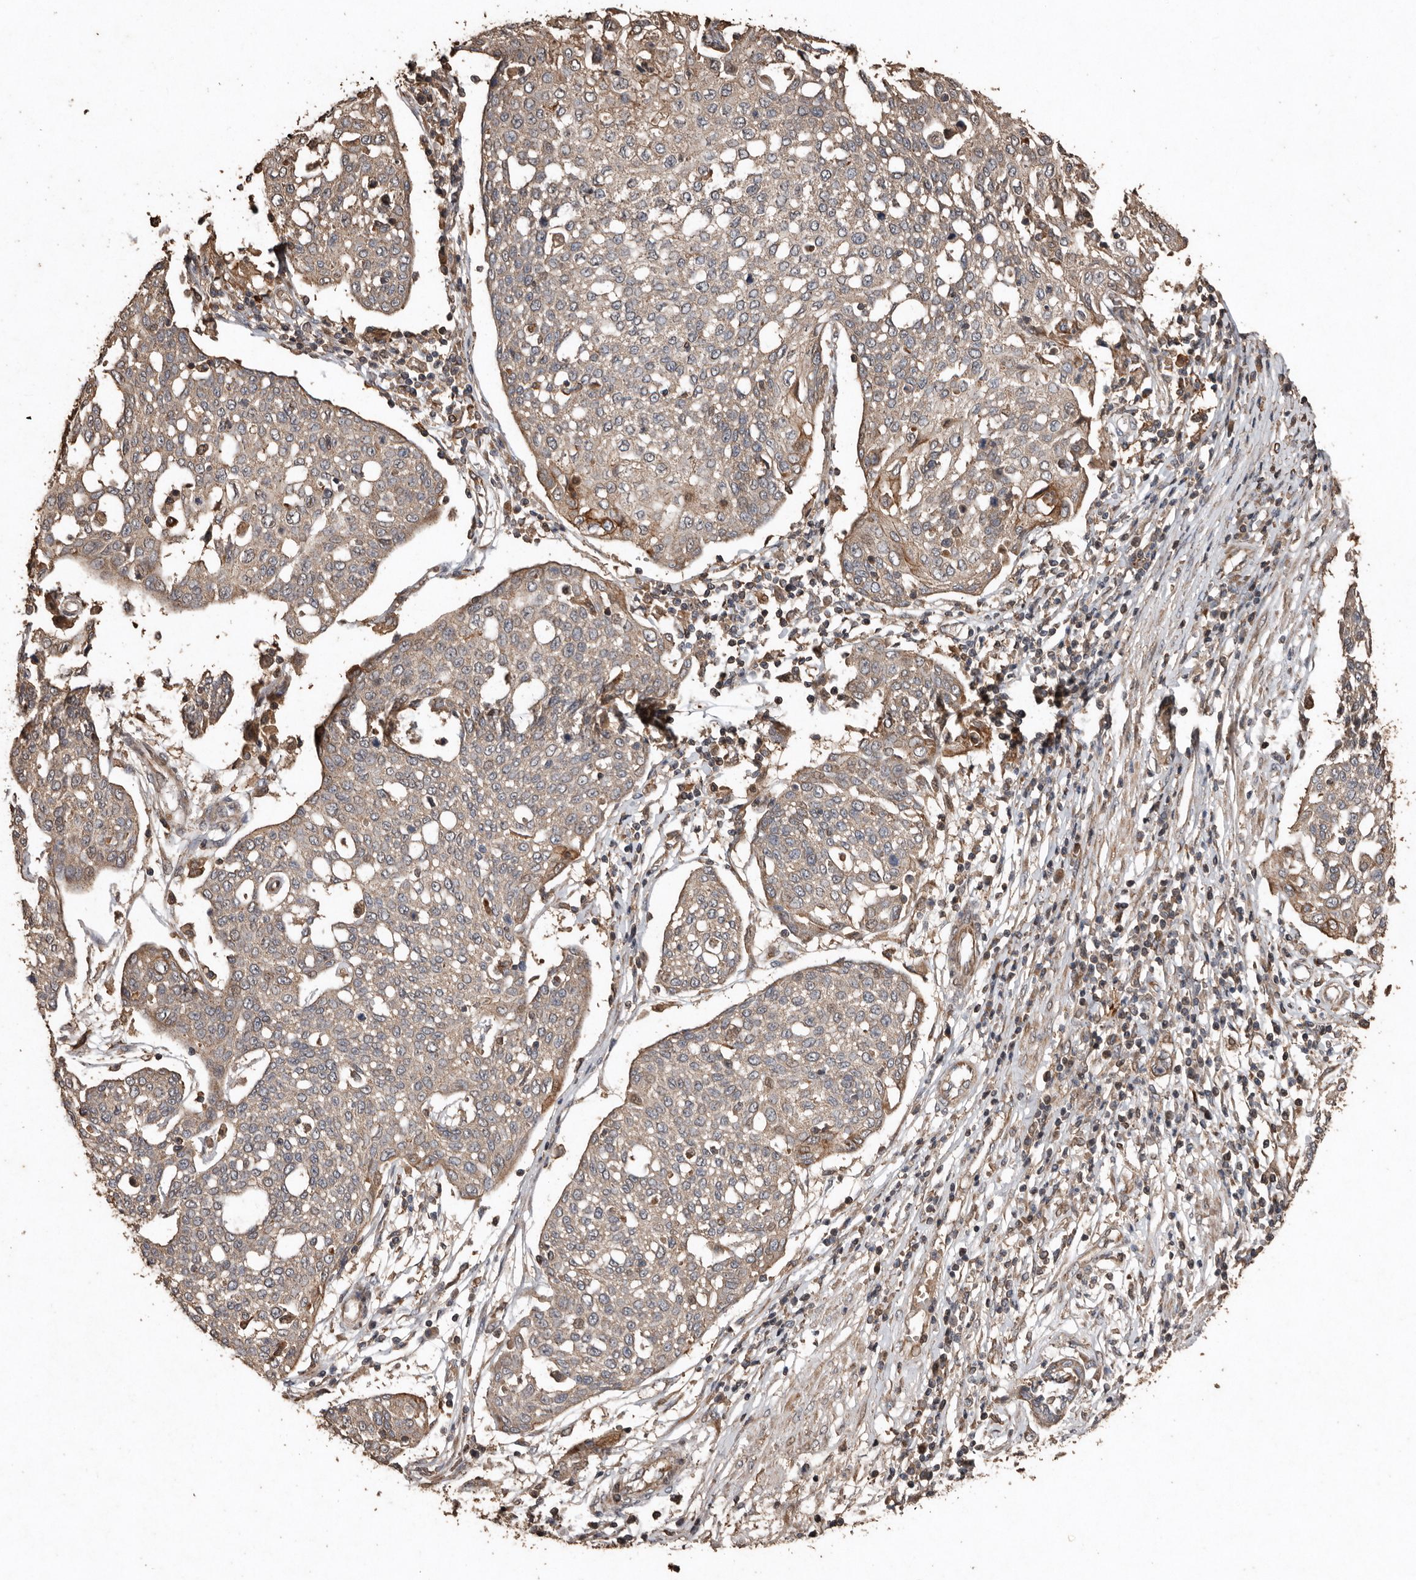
{"staining": {"intensity": "weak", "quantity": "<25%", "location": "cytoplasmic/membranous"}, "tissue": "cervical cancer", "cell_type": "Tumor cells", "image_type": "cancer", "snomed": [{"axis": "morphology", "description": "Squamous cell carcinoma, NOS"}, {"axis": "topography", "description": "Cervix"}], "caption": "This micrograph is of cervical cancer (squamous cell carcinoma) stained with immunohistochemistry to label a protein in brown with the nuclei are counter-stained blue. There is no positivity in tumor cells.", "gene": "RANBP17", "patient": {"sex": "female", "age": 34}}